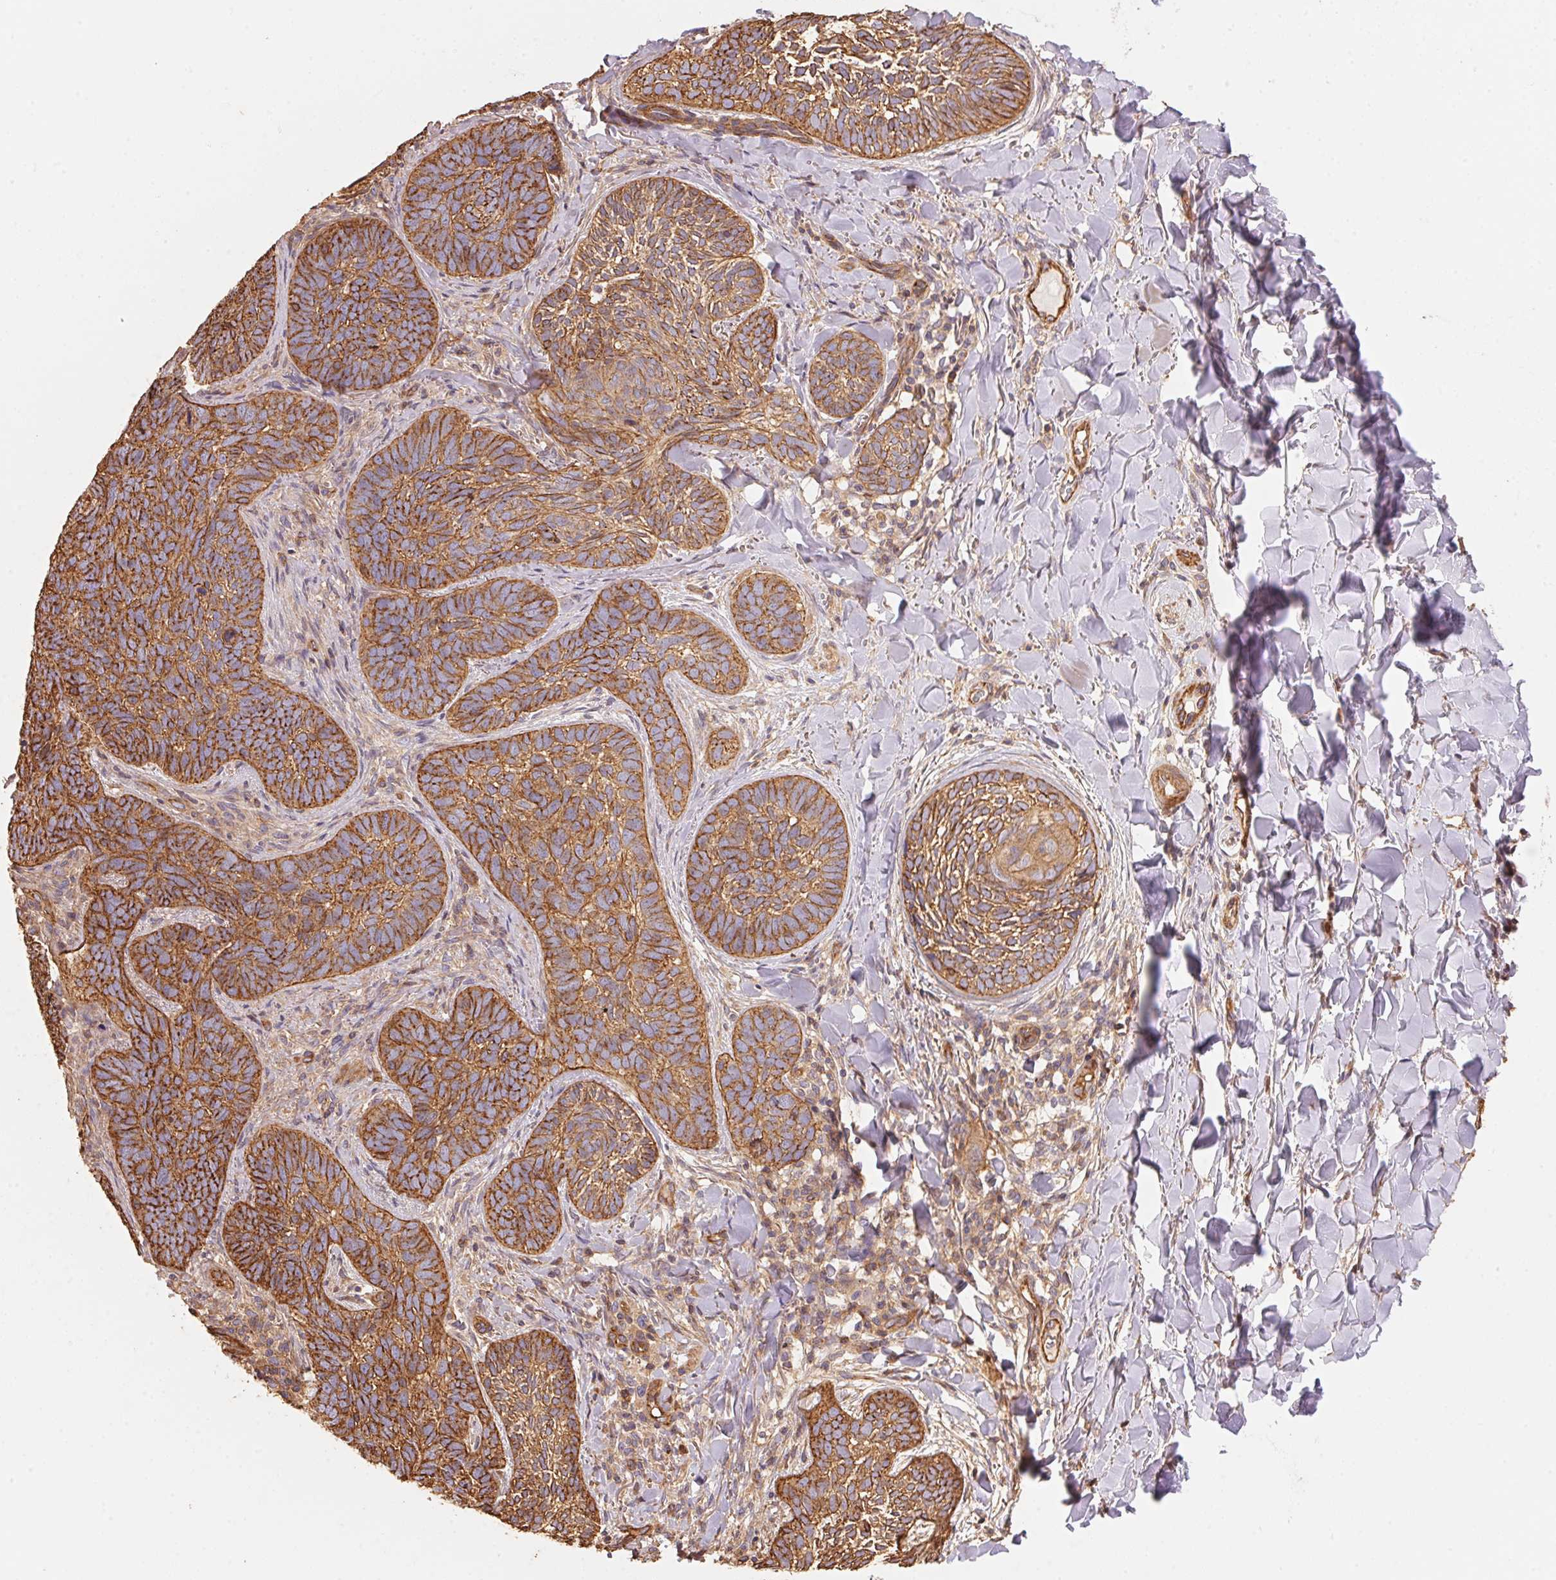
{"staining": {"intensity": "moderate", "quantity": ">75%", "location": "cytoplasmic/membranous"}, "tissue": "skin cancer", "cell_type": "Tumor cells", "image_type": "cancer", "snomed": [{"axis": "morphology", "description": "Normal tissue, NOS"}, {"axis": "morphology", "description": "Basal cell carcinoma"}, {"axis": "topography", "description": "Skin"}], "caption": "High-magnification brightfield microscopy of skin basal cell carcinoma stained with DAB (3,3'-diaminobenzidine) (brown) and counterstained with hematoxylin (blue). tumor cells exhibit moderate cytoplasmic/membranous staining is identified in approximately>75% of cells. The staining was performed using DAB to visualize the protein expression in brown, while the nuclei were stained in blue with hematoxylin (Magnification: 20x).", "gene": "FRAS1", "patient": {"sex": "male", "age": 46}}